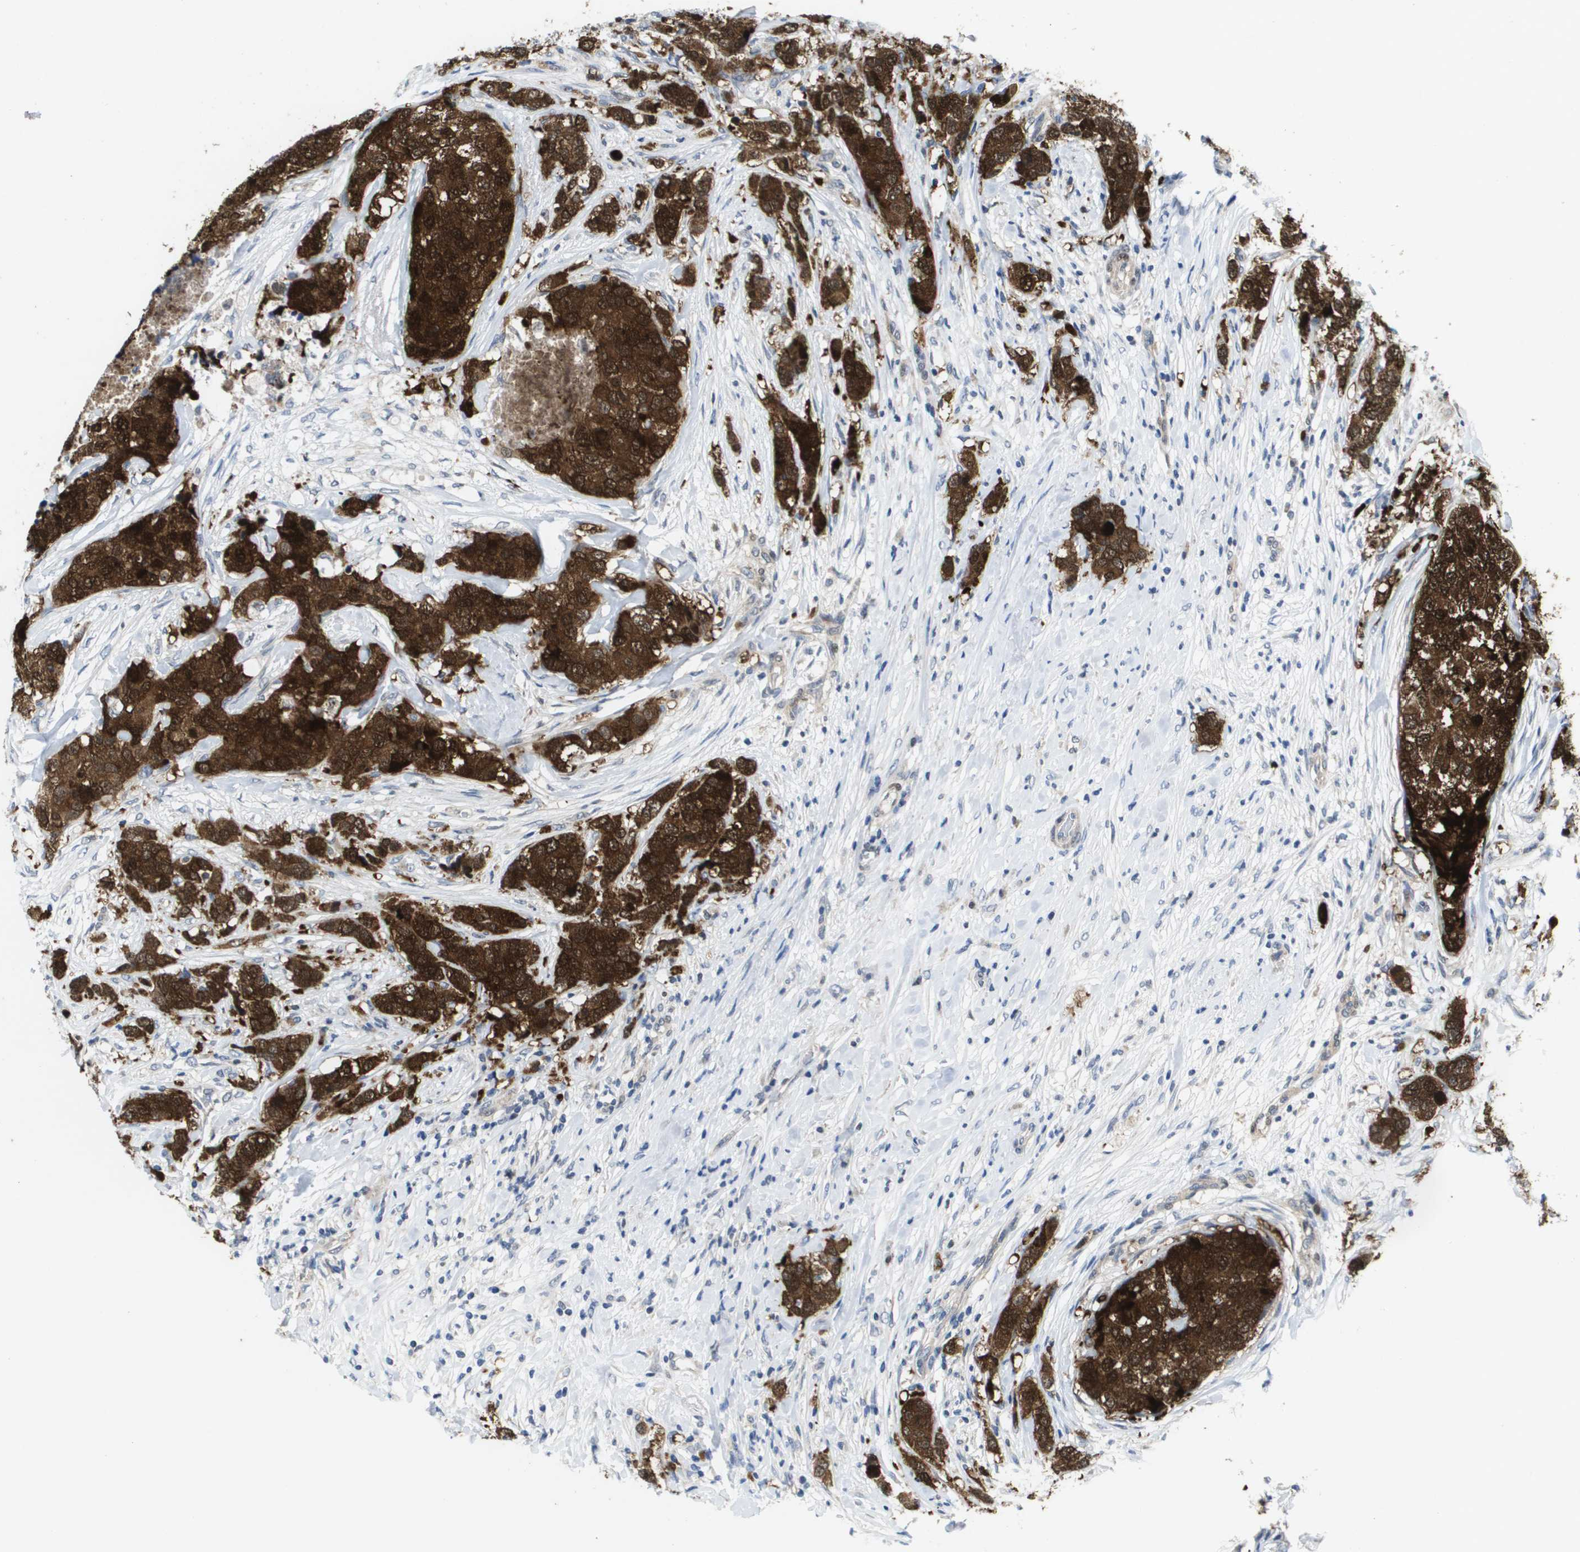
{"staining": {"intensity": "strong", "quantity": ">75%", "location": "cytoplasmic/membranous,nuclear"}, "tissue": "breast cancer", "cell_type": "Tumor cells", "image_type": "cancer", "snomed": [{"axis": "morphology", "description": "Lobular carcinoma"}, {"axis": "topography", "description": "Breast"}], "caption": "Lobular carcinoma (breast) stained with a protein marker demonstrates strong staining in tumor cells.", "gene": "FKBP4", "patient": {"sex": "female", "age": 59}}